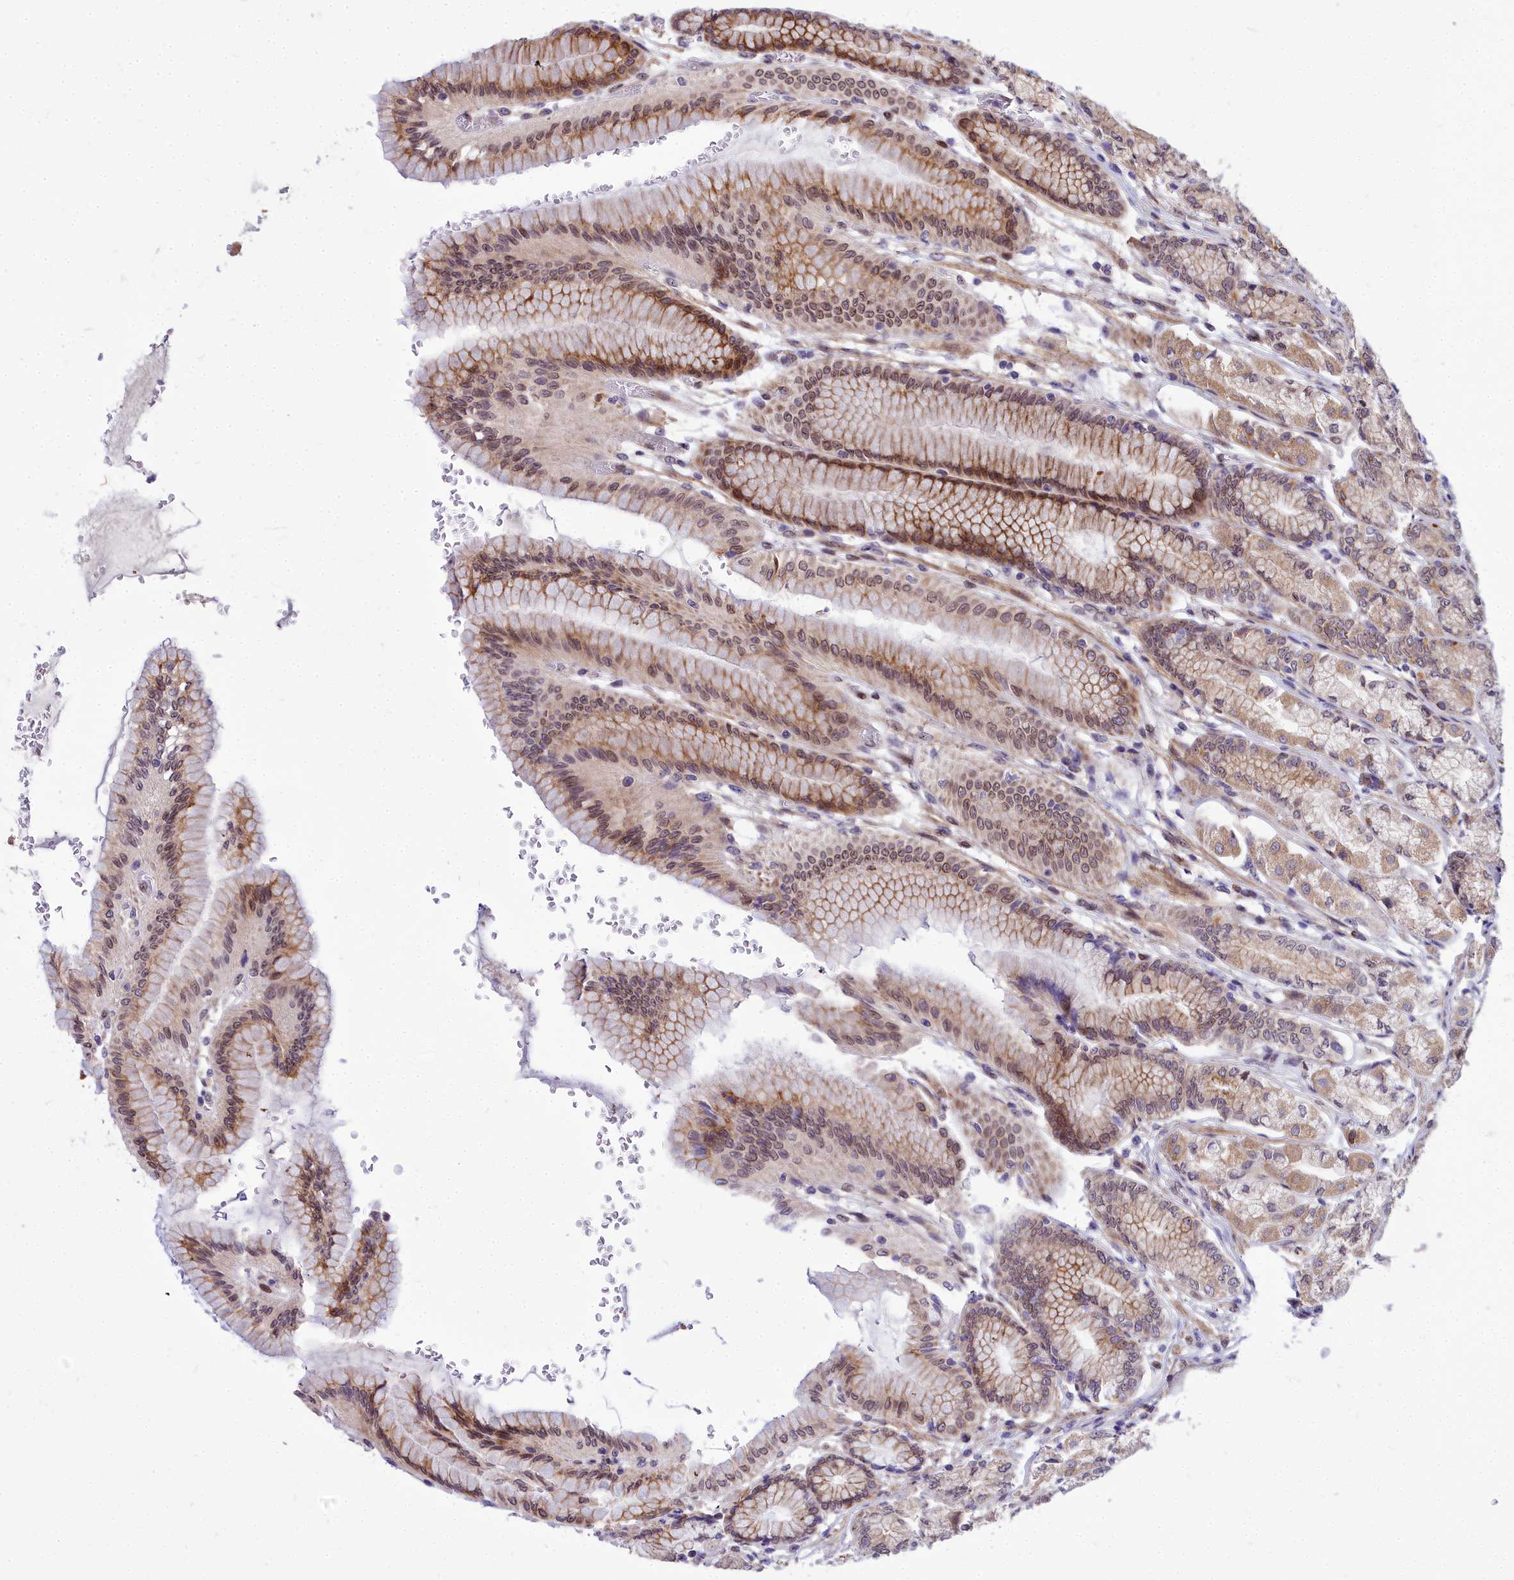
{"staining": {"intensity": "strong", "quantity": "25%-75%", "location": "cytoplasmic/membranous,nuclear"}, "tissue": "stomach", "cell_type": "Glandular cells", "image_type": "normal", "snomed": [{"axis": "morphology", "description": "Normal tissue, NOS"}, {"axis": "morphology", "description": "Adenocarcinoma, NOS"}, {"axis": "morphology", "description": "Adenocarcinoma, High grade"}, {"axis": "topography", "description": "Stomach, upper"}, {"axis": "topography", "description": "Stomach"}], "caption": "Strong cytoplasmic/membranous,nuclear staining for a protein is seen in about 25%-75% of glandular cells of benign stomach using IHC.", "gene": "ABCB8", "patient": {"sex": "female", "age": 65}}